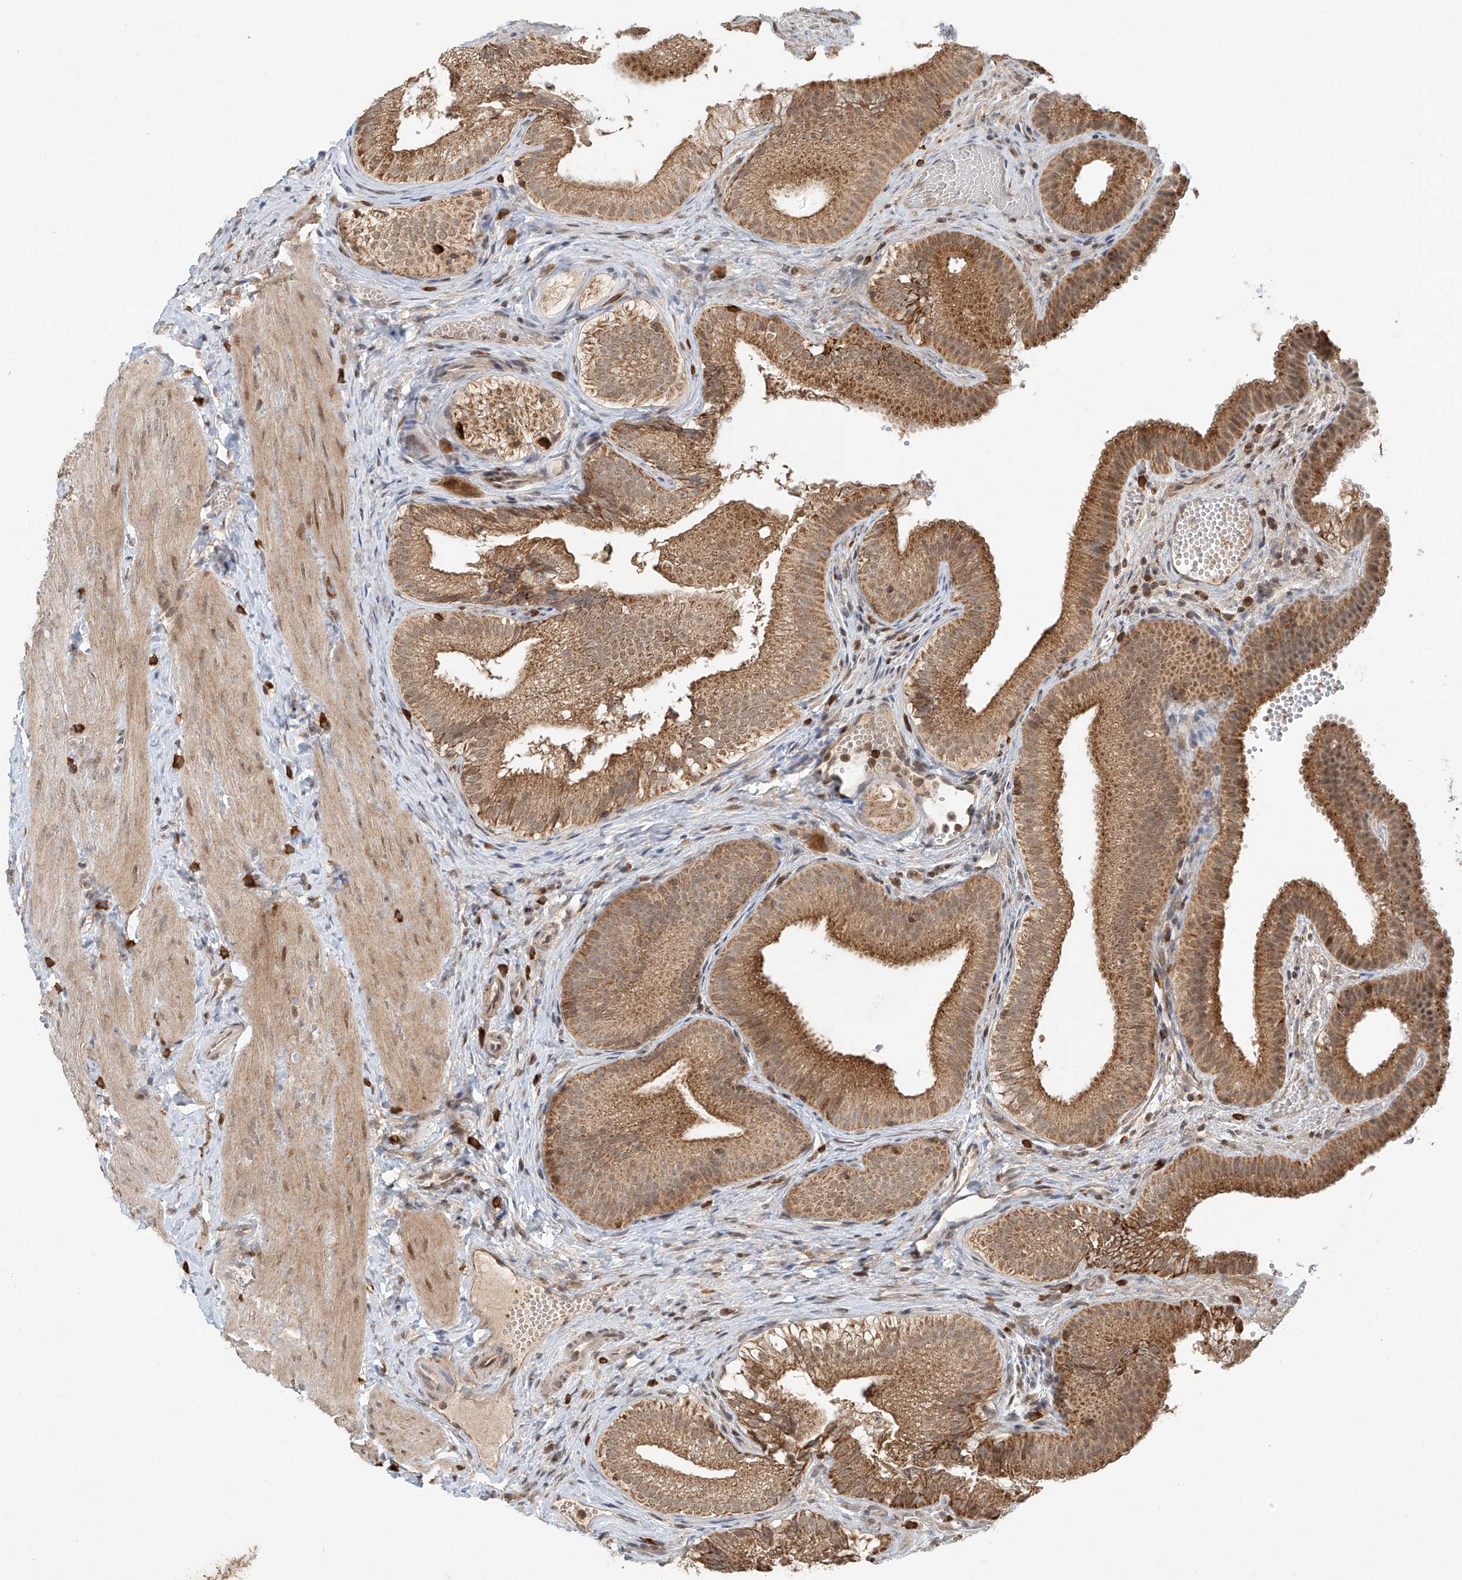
{"staining": {"intensity": "moderate", "quantity": ">75%", "location": "cytoplasmic/membranous"}, "tissue": "gallbladder", "cell_type": "Glandular cells", "image_type": "normal", "snomed": [{"axis": "morphology", "description": "Normal tissue, NOS"}, {"axis": "topography", "description": "Gallbladder"}], "caption": "Immunohistochemical staining of benign human gallbladder reveals medium levels of moderate cytoplasmic/membranous expression in approximately >75% of glandular cells.", "gene": "SYTL3", "patient": {"sex": "female", "age": 30}}